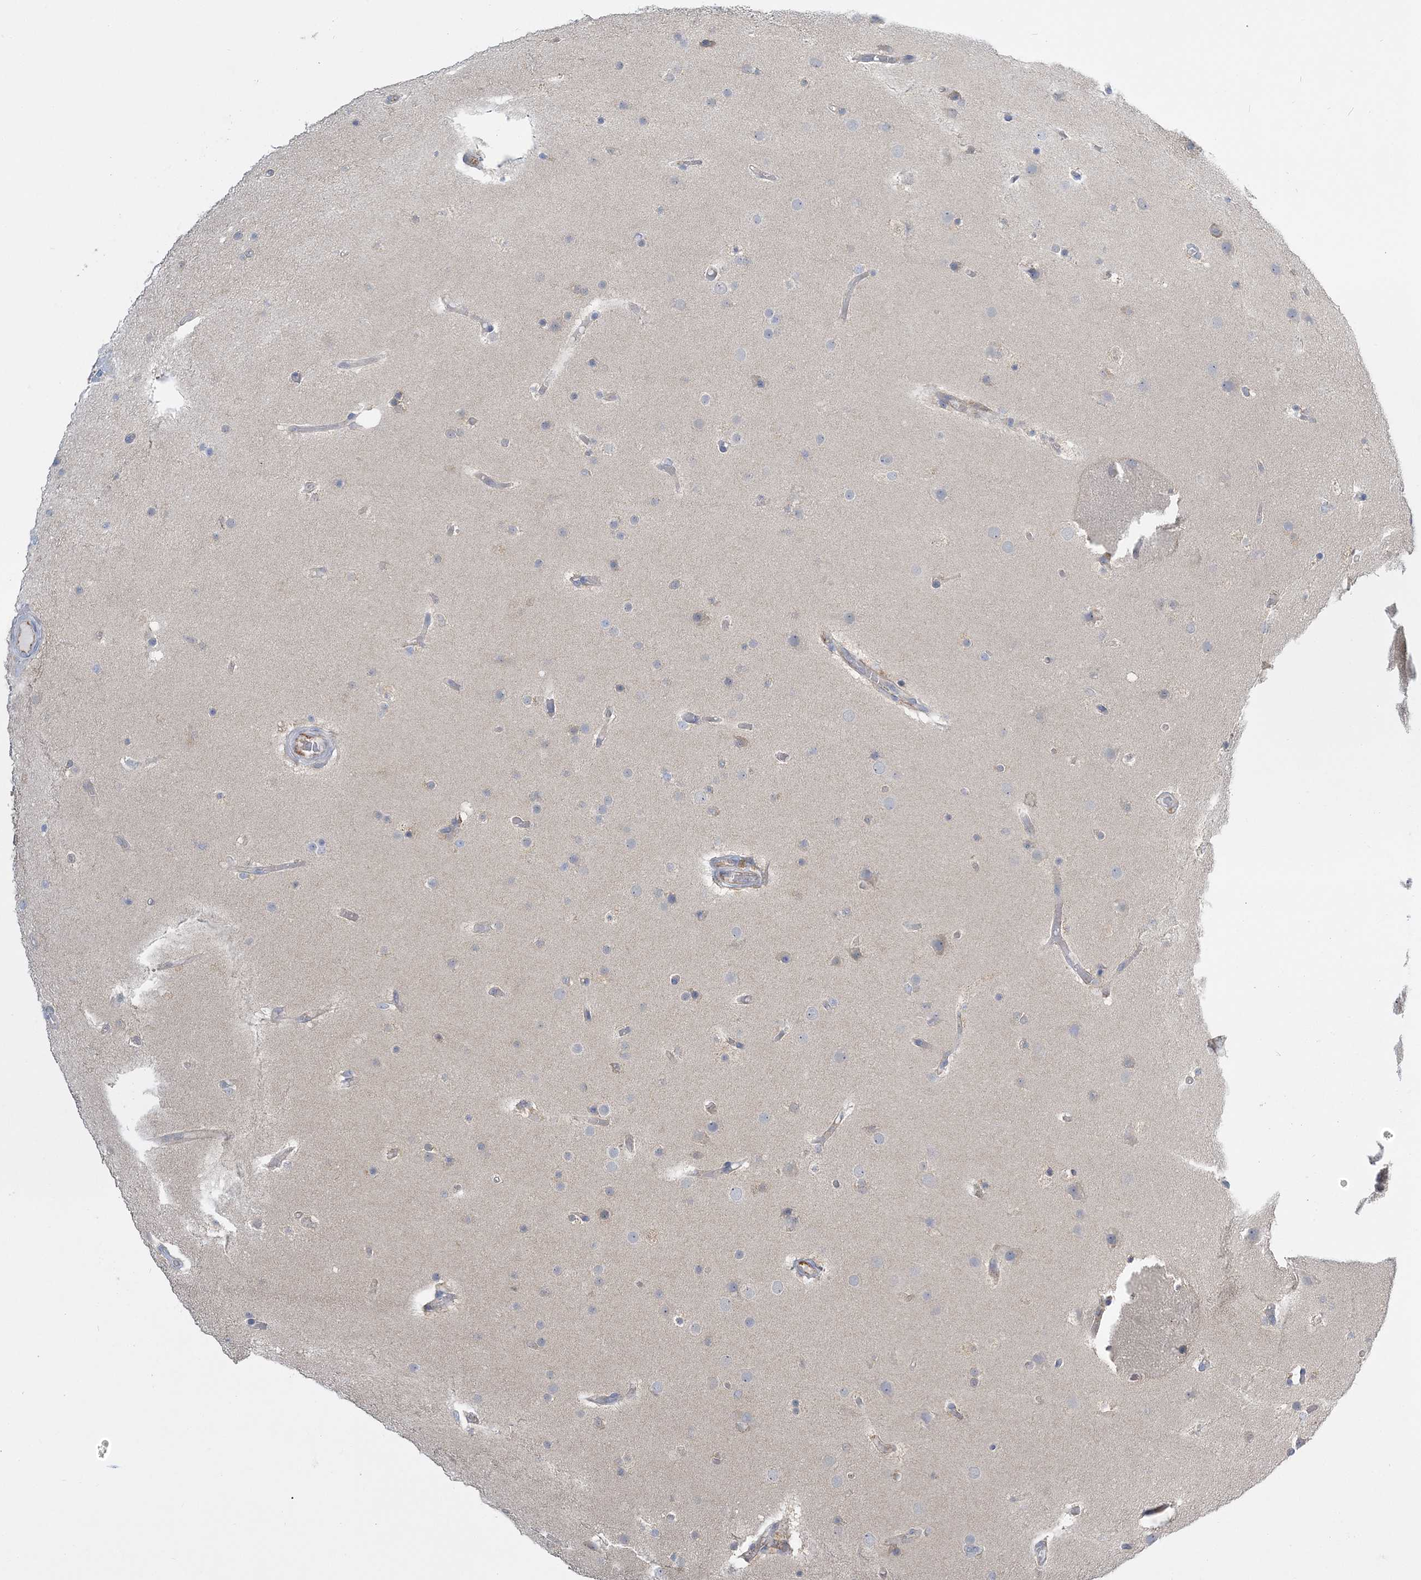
{"staining": {"intensity": "negative", "quantity": "none", "location": "none"}, "tissue": "glioma", "cell_type": "Tumor cells", "image_type": "cancer", "snomed": [{"axis": "morphology", "description": "Glioma, malignant, High grade"}, {"axis": "topography", "description": "Cerebral cortex"}], "caption": "Tumor cells are negative for protein expression in human high-grade glioma (malignant).", "gene": "INPP1", "patient": {"sex": "female", "age": 36}}